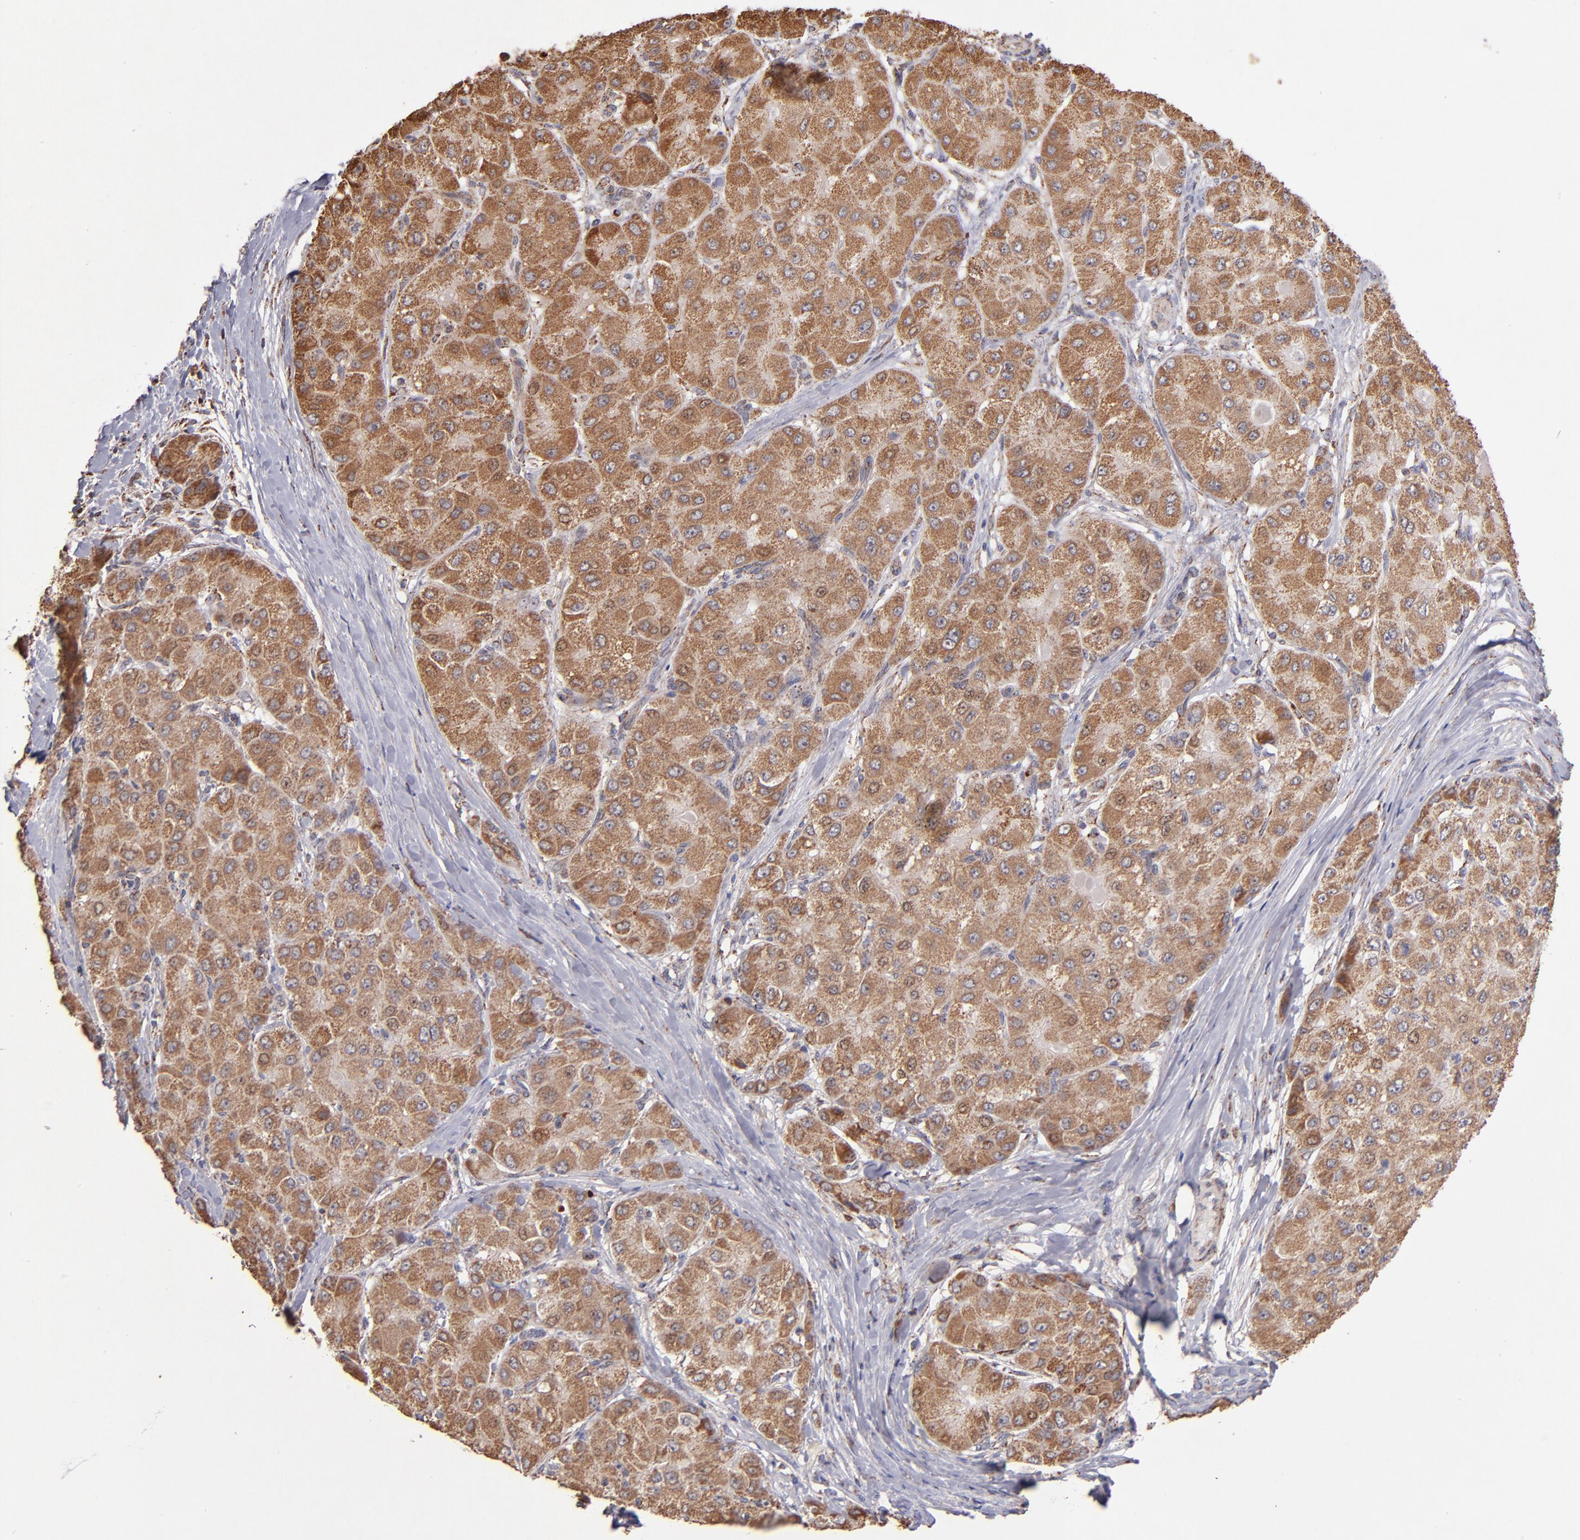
{"staining": {"intensity": "moderate", "quantity": ">75%", "location": "cytoplasmic/membranous"}, "tissue": "liver cancer", "cell_type": "Tumor cells", "image_type": "cancer", "snomed": [{"axis": "morphology", "description": "Carcinoma, Hepatocellular, NOS"}, {"axis": "topography", "description": "Liver"}], "caption": "Protein staining displays moderate cytoplasmic/membranous staining in approximately >75% of tumor cells in hepatocellular carcinoma (liver).", "gene": "DLST", "patient": {"sex": "male", "age": 80}}